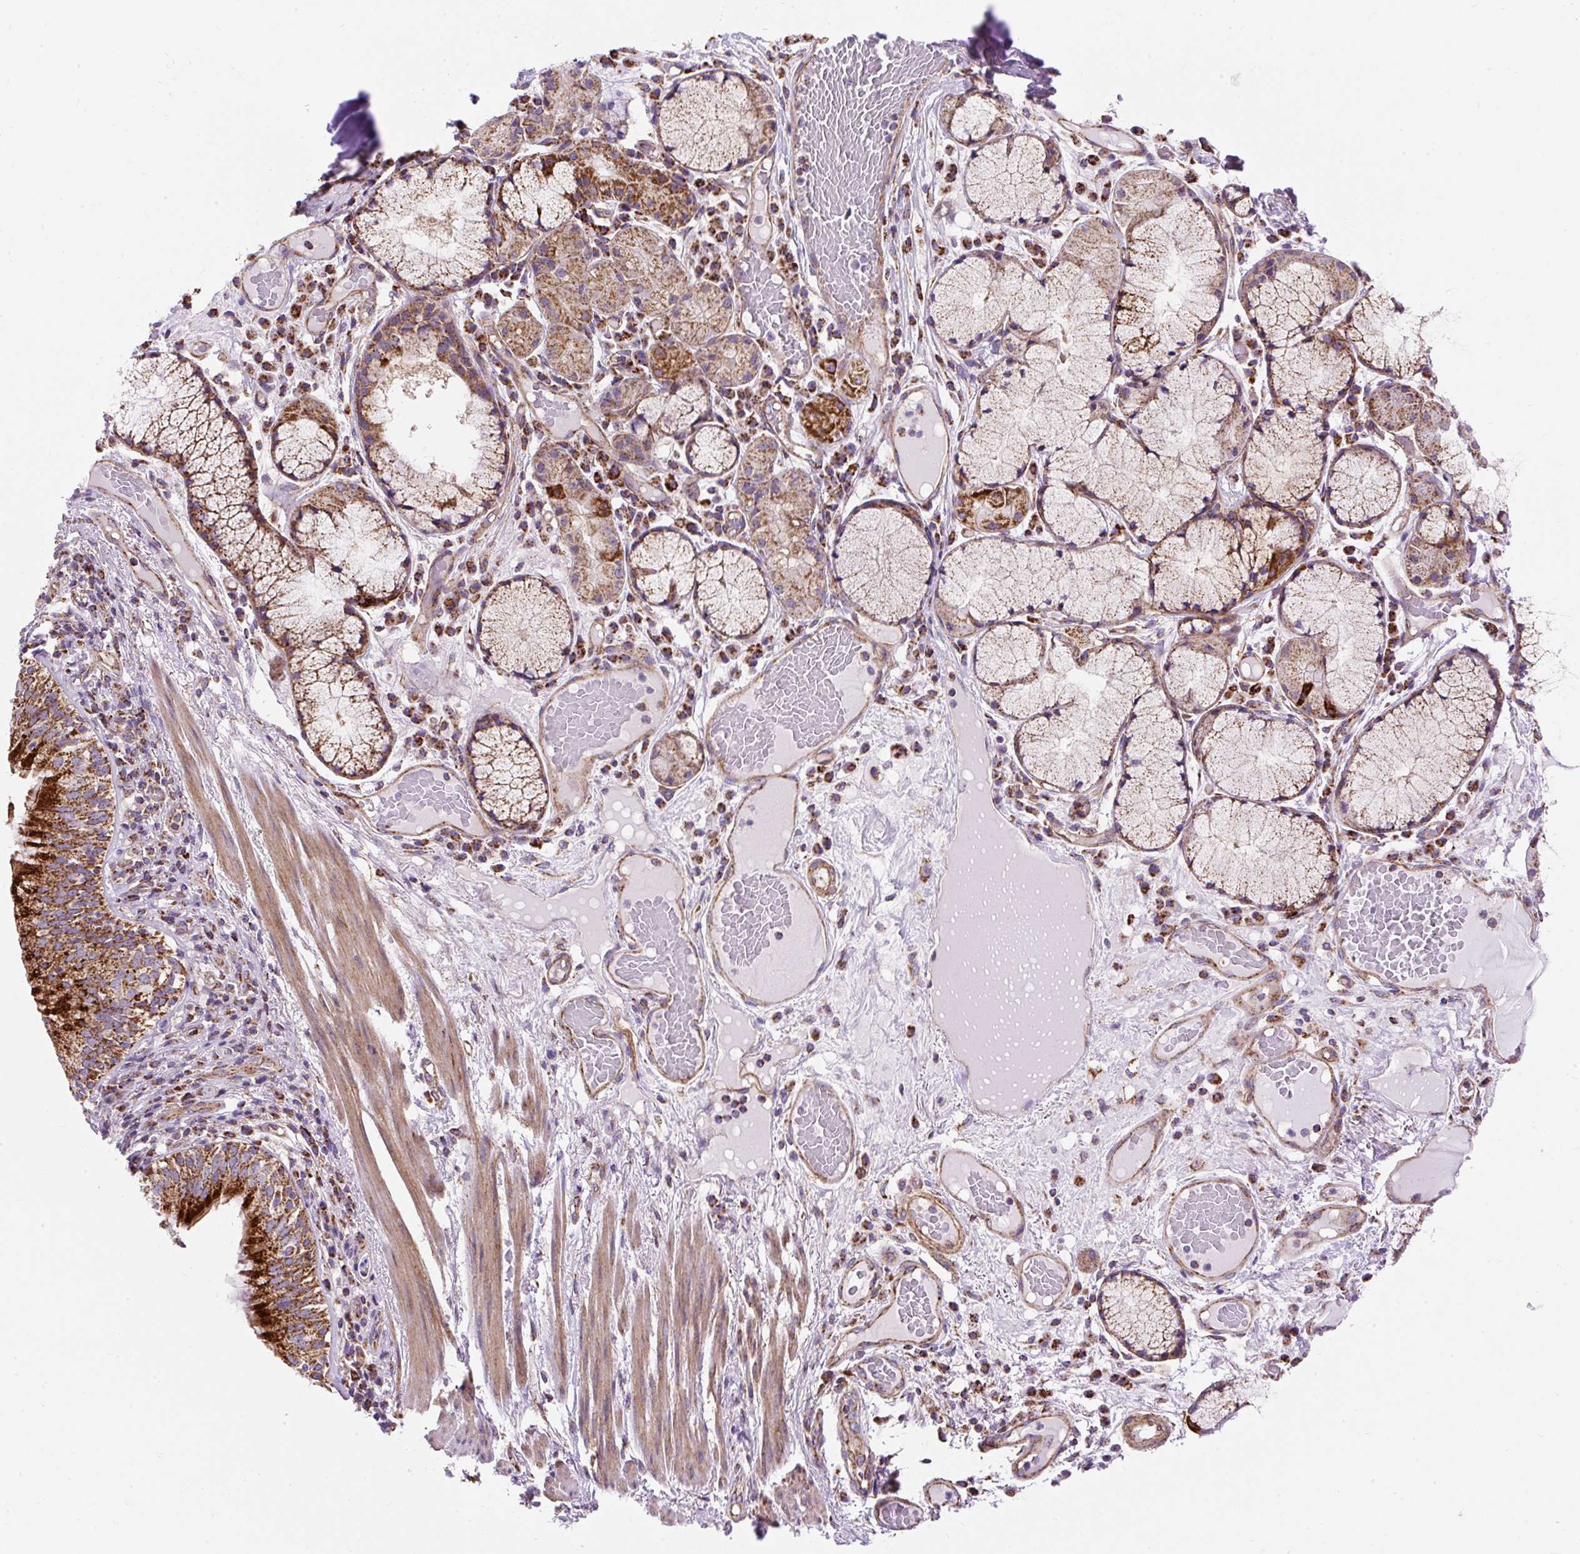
{"staining": {"intensity": "weak", "quantity": "25%-75%", "location": "cytoplasmic/membranous"}, "tissue": "adipose tissue", "cell_type": "Adipocytes", "image_type": "normal", "snomed": [{"axis": "morphology", "description": "Normal tissue, NOS"}, {"axis": "topography", "description": "Cartilage tissue"}, {"axis": "topography", "description": "Bronchus"}], "caption": "DAB immunohistochemical staining of normal human adipose tissue demonstrates weak cytoplasmic/membranous protein expression in approximately 25%-75% of adipocytes.", "gene": "CEP290", "patient": {"sex": "male", "age": 56}}